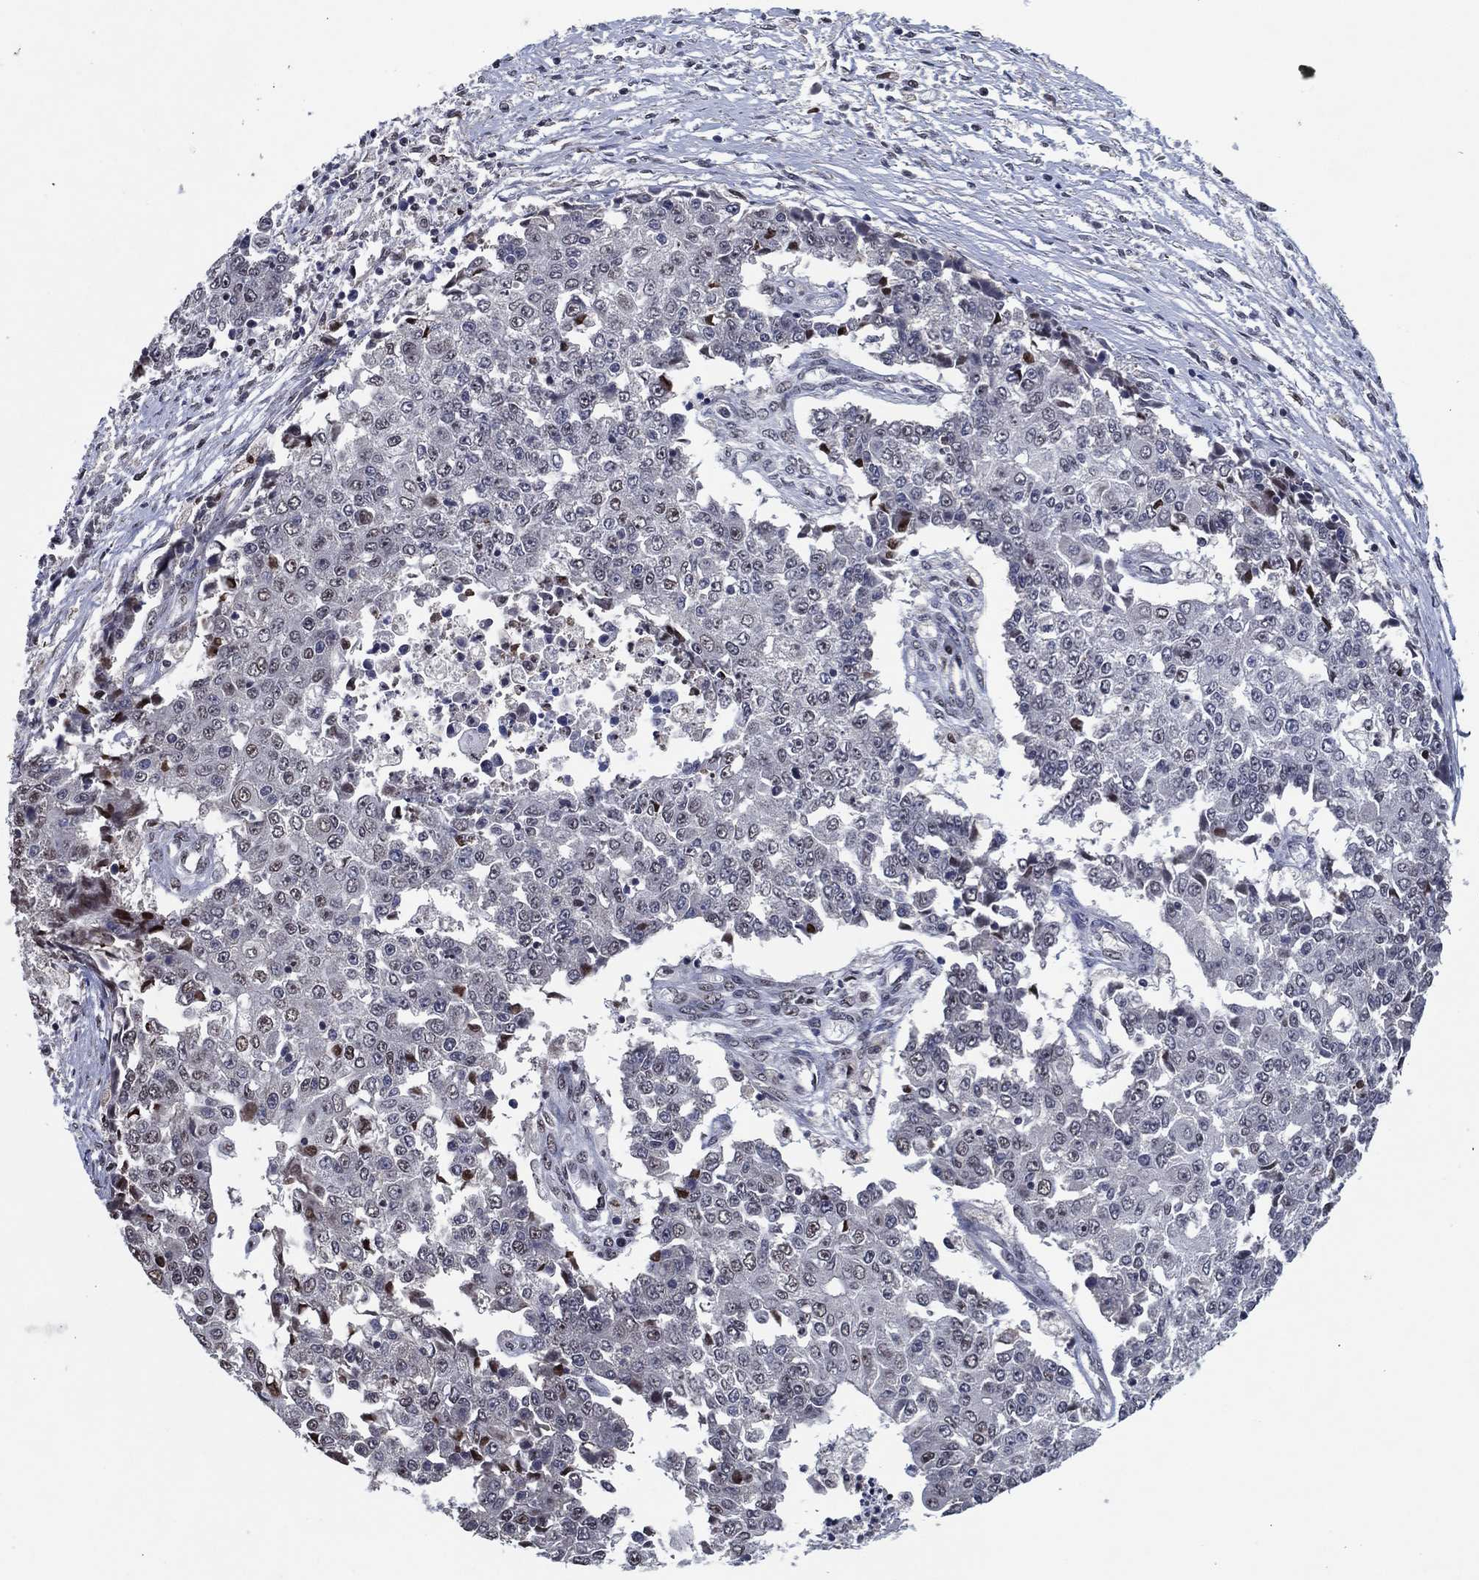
{"staining": {"intensity": "moderate", "quantity": "<25%", "location": "nuclear"}, "tissue": "ovarian cancer", "cell_type": "Tumor cells", "image_type": "cancer", "snomed": [{"axis": "morphology", "description": "Carcinoma, endometroid"}, {"axis": "topography", "description": "Ovary"}], "caption": "IHC micrograph of neoplastic tissue: endometroid carcinoma (ovarian) stained using immunohistochemistry (IHC) demonstrates low levels of moderate protein expression localized specifically in the nuclear of tumor cells, appearing as a nuclear brown color.", "gene": "ZBTB42", "patient": {"sex": "female", "age": 42}}